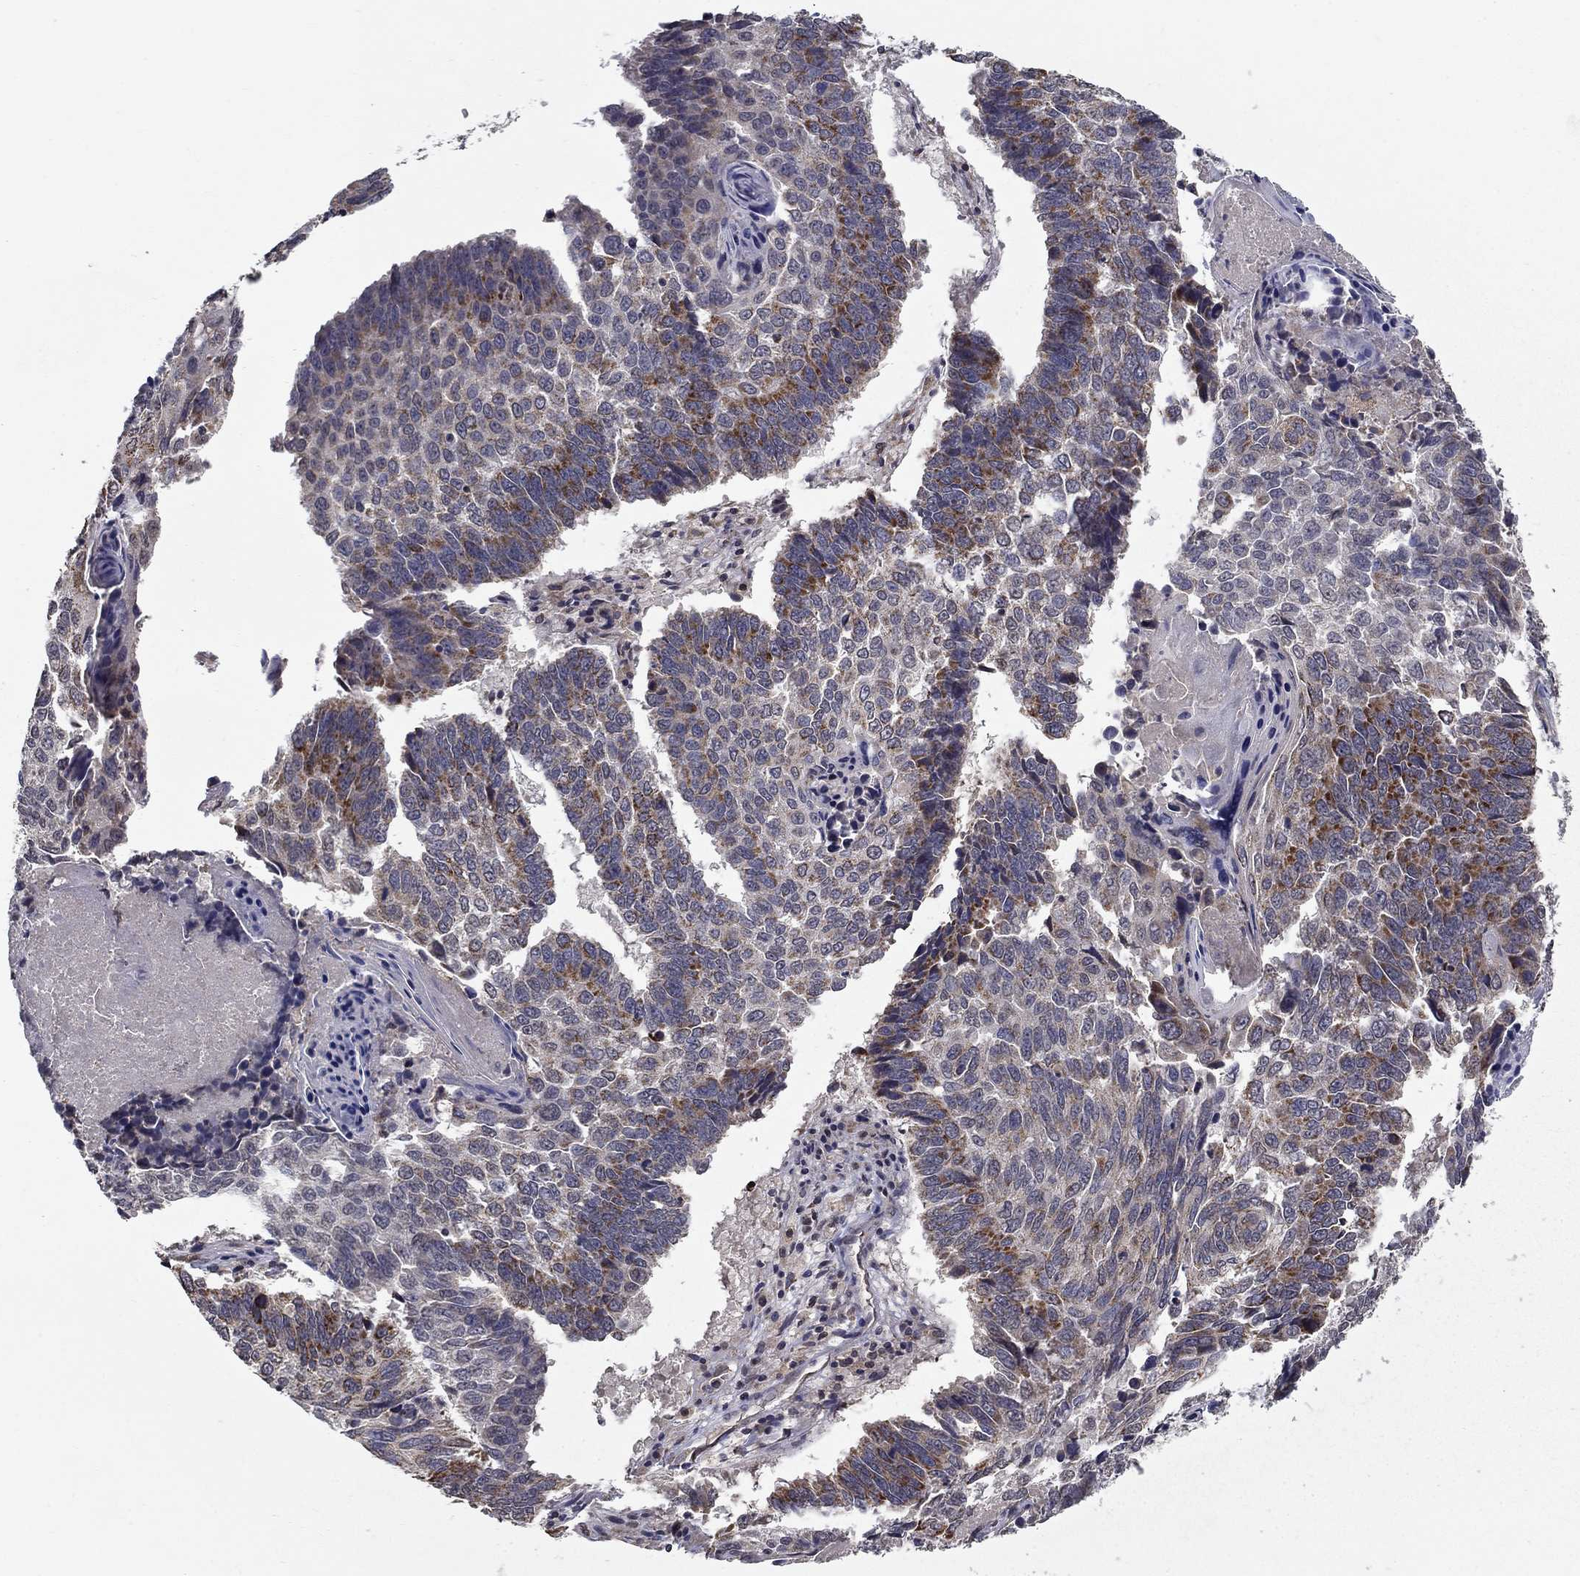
{"staining": {"intensity": "strong", "quantity": "<25%", "location": "cytoplasmic/membranous"}, "tissue": "lung cancer", "cell_type": "Tumor cells", "image_type": "cancer", "snomed": [{"axis": "morphology", "description": "Squamous cell carcinoma, NOS"}, {"axis": "topography", "description": "Lung"}], "caption": "Immunohistochemical staining of lung cancer (squamous cell carcinoma) exhibits strong cytoplasmic/membranous protein staining in about <25% of tumor cells.", "gene": "SLC2A13", "patient": {"sex": "male", "age": 73}}